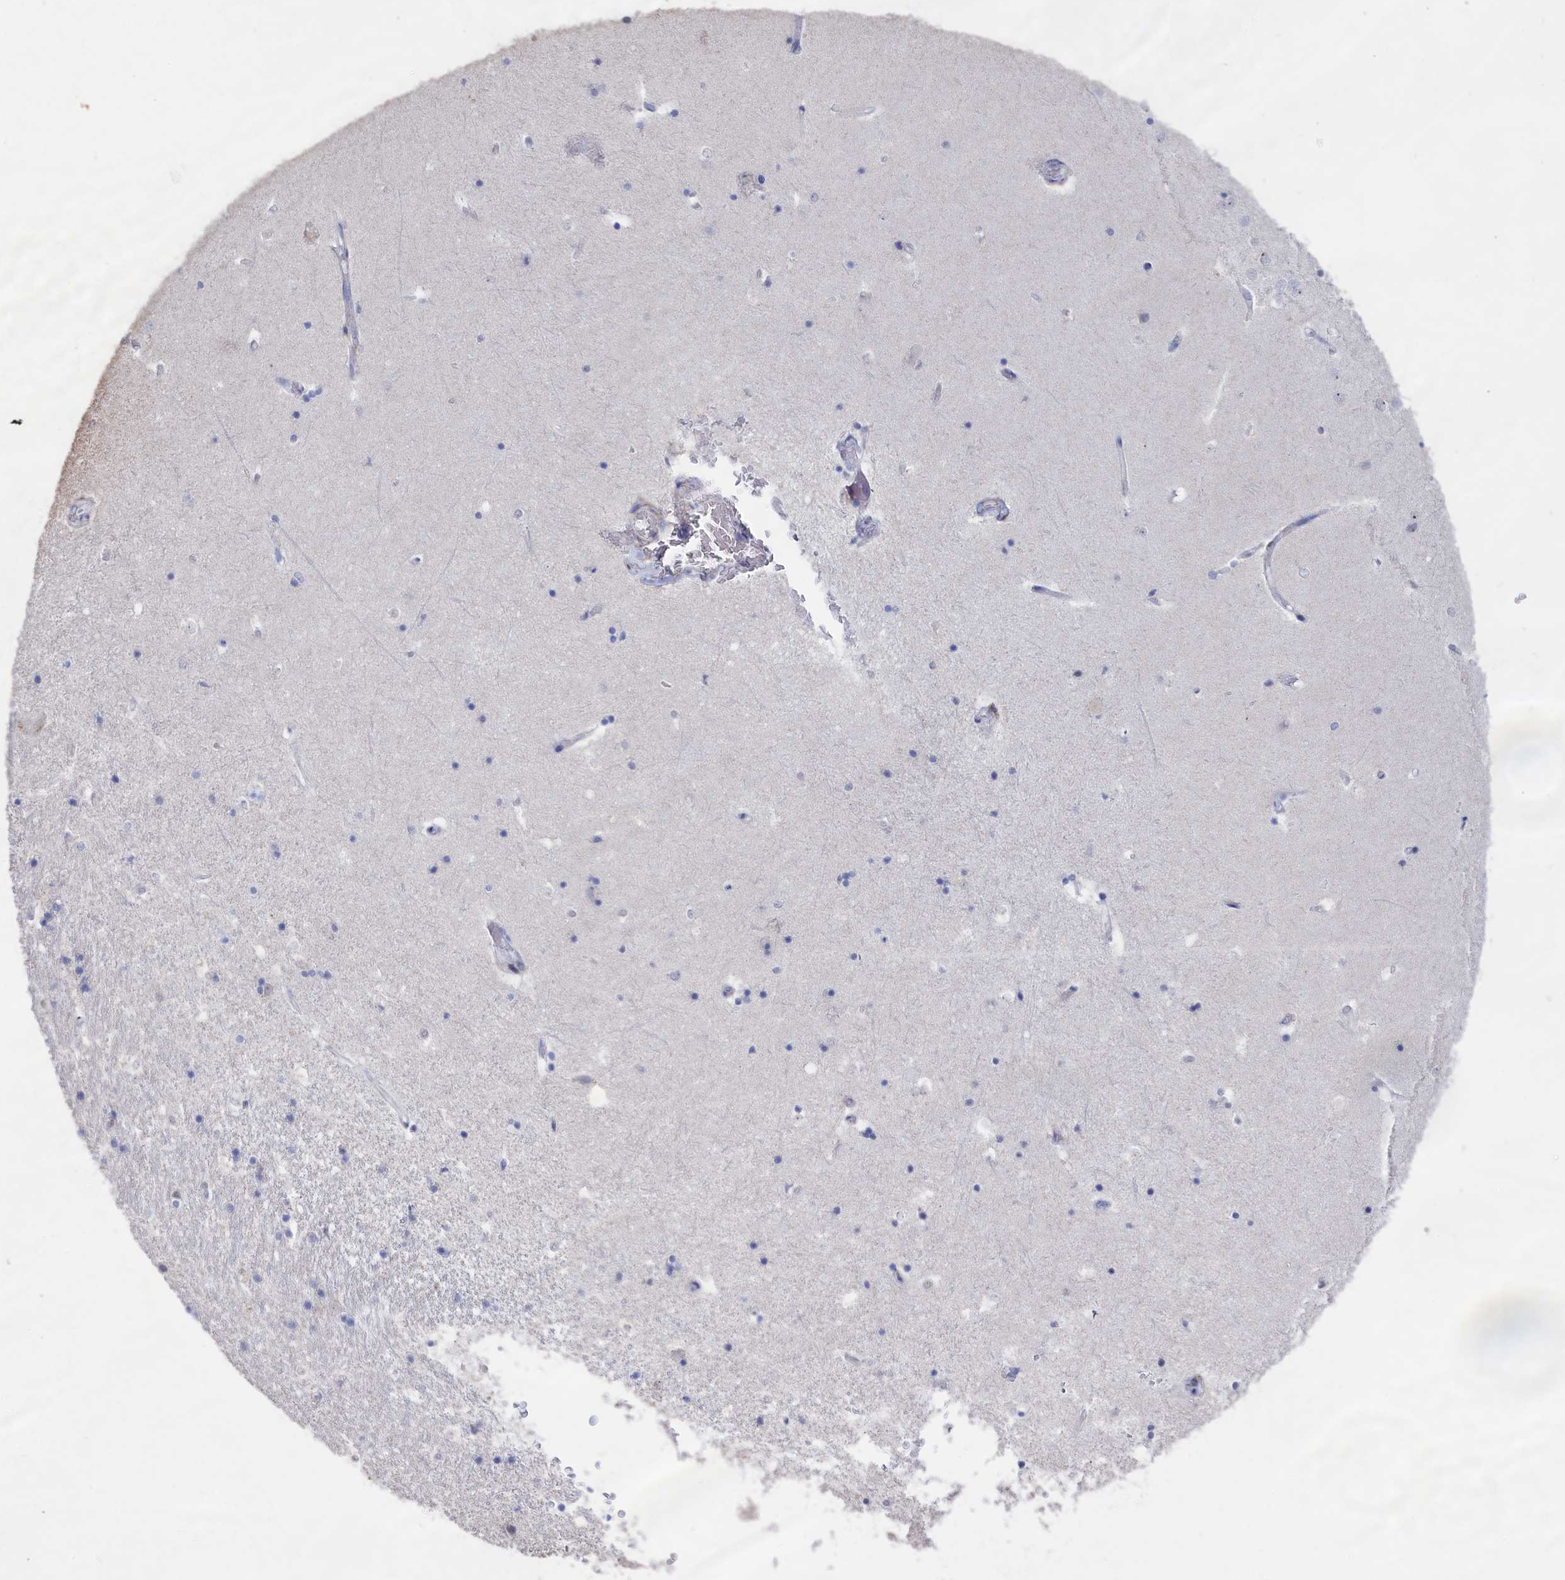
{"staining": {"intensity": "negative", "quantity": "none", "location": "none"}, "tissue": "hippocampus", "cell_type": "Glial cells", "image_type": "normal", "snomed": [{"axis": "morphology", "description": "Normal tissue, NOS"}, {"axis": "topography", "description": "Hippocampus"}], "caption": "Histopathology image shows no significant protein staining in glial cells of normal hippocampus. (DAB IHC visualized using brightfield microscopy, high magnification).", "gene": "SEMG2", "patient": {"sex": "female", "age": 52}}